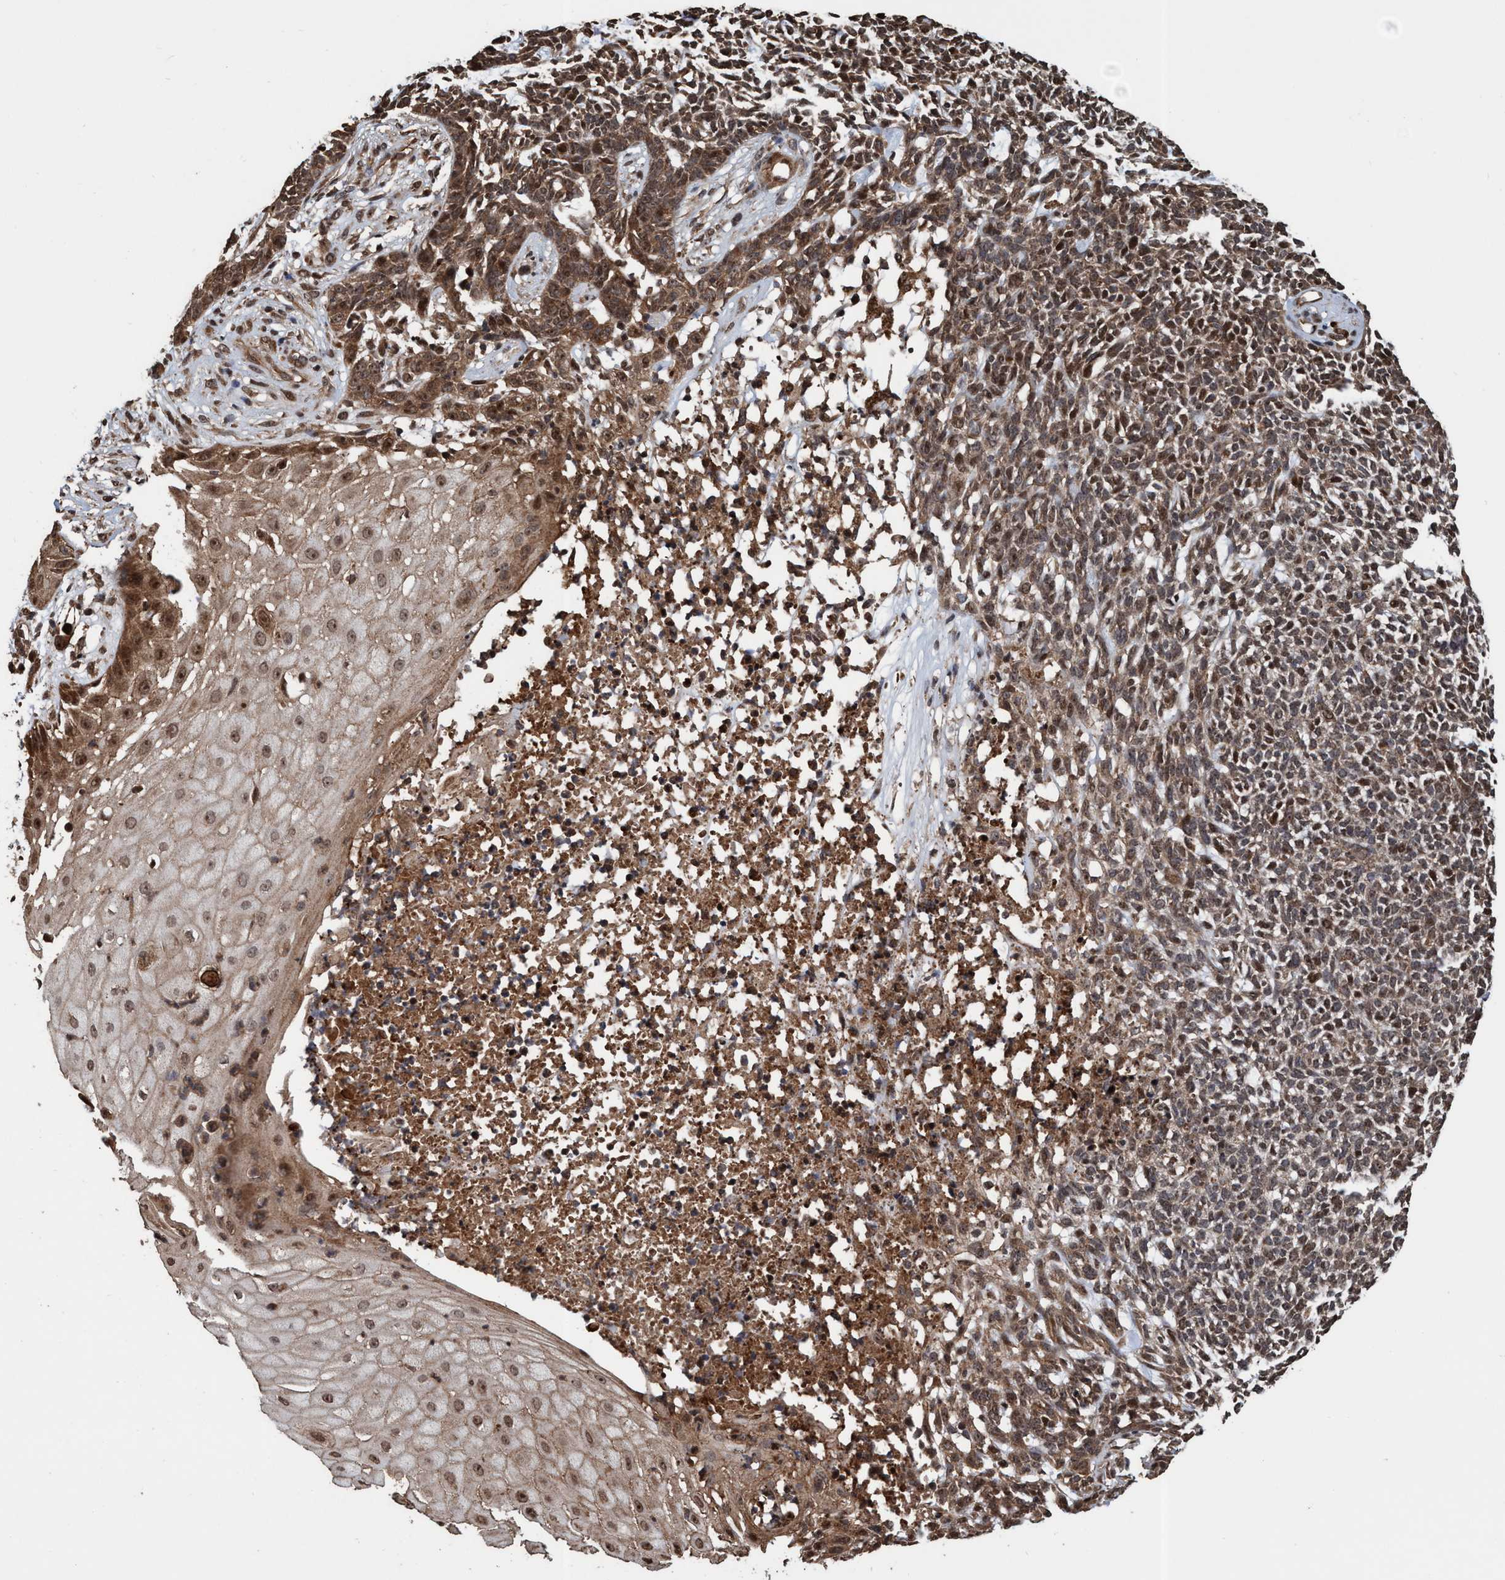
{"staining": {"intensity": "moderate", "quantity": ">75%", "location": "cytoplasmic/membranous,nuclear"}, "tissue": "skin cancer", "cell_type": "Tumor cells", "image_type": "cancer", "snomed": [{"axis": "morphology", "description": "Basal cell carcinoma"}, {"axis": "topography", "description": "Skin"}], "caption": "Basal cell carcinoma (skin) stained with DAB IHC demonstrates medium levels of moderate cytoplasmic/membranous and nuclear staining in approximately >75% of tumor cells. The protein is stained brown, and the nuclei are stained in blue (DAB IHC with brightfield microscopy, high magnification).", "gene": "TRPC7", "patient": {"sex": "female", "age": 84}}